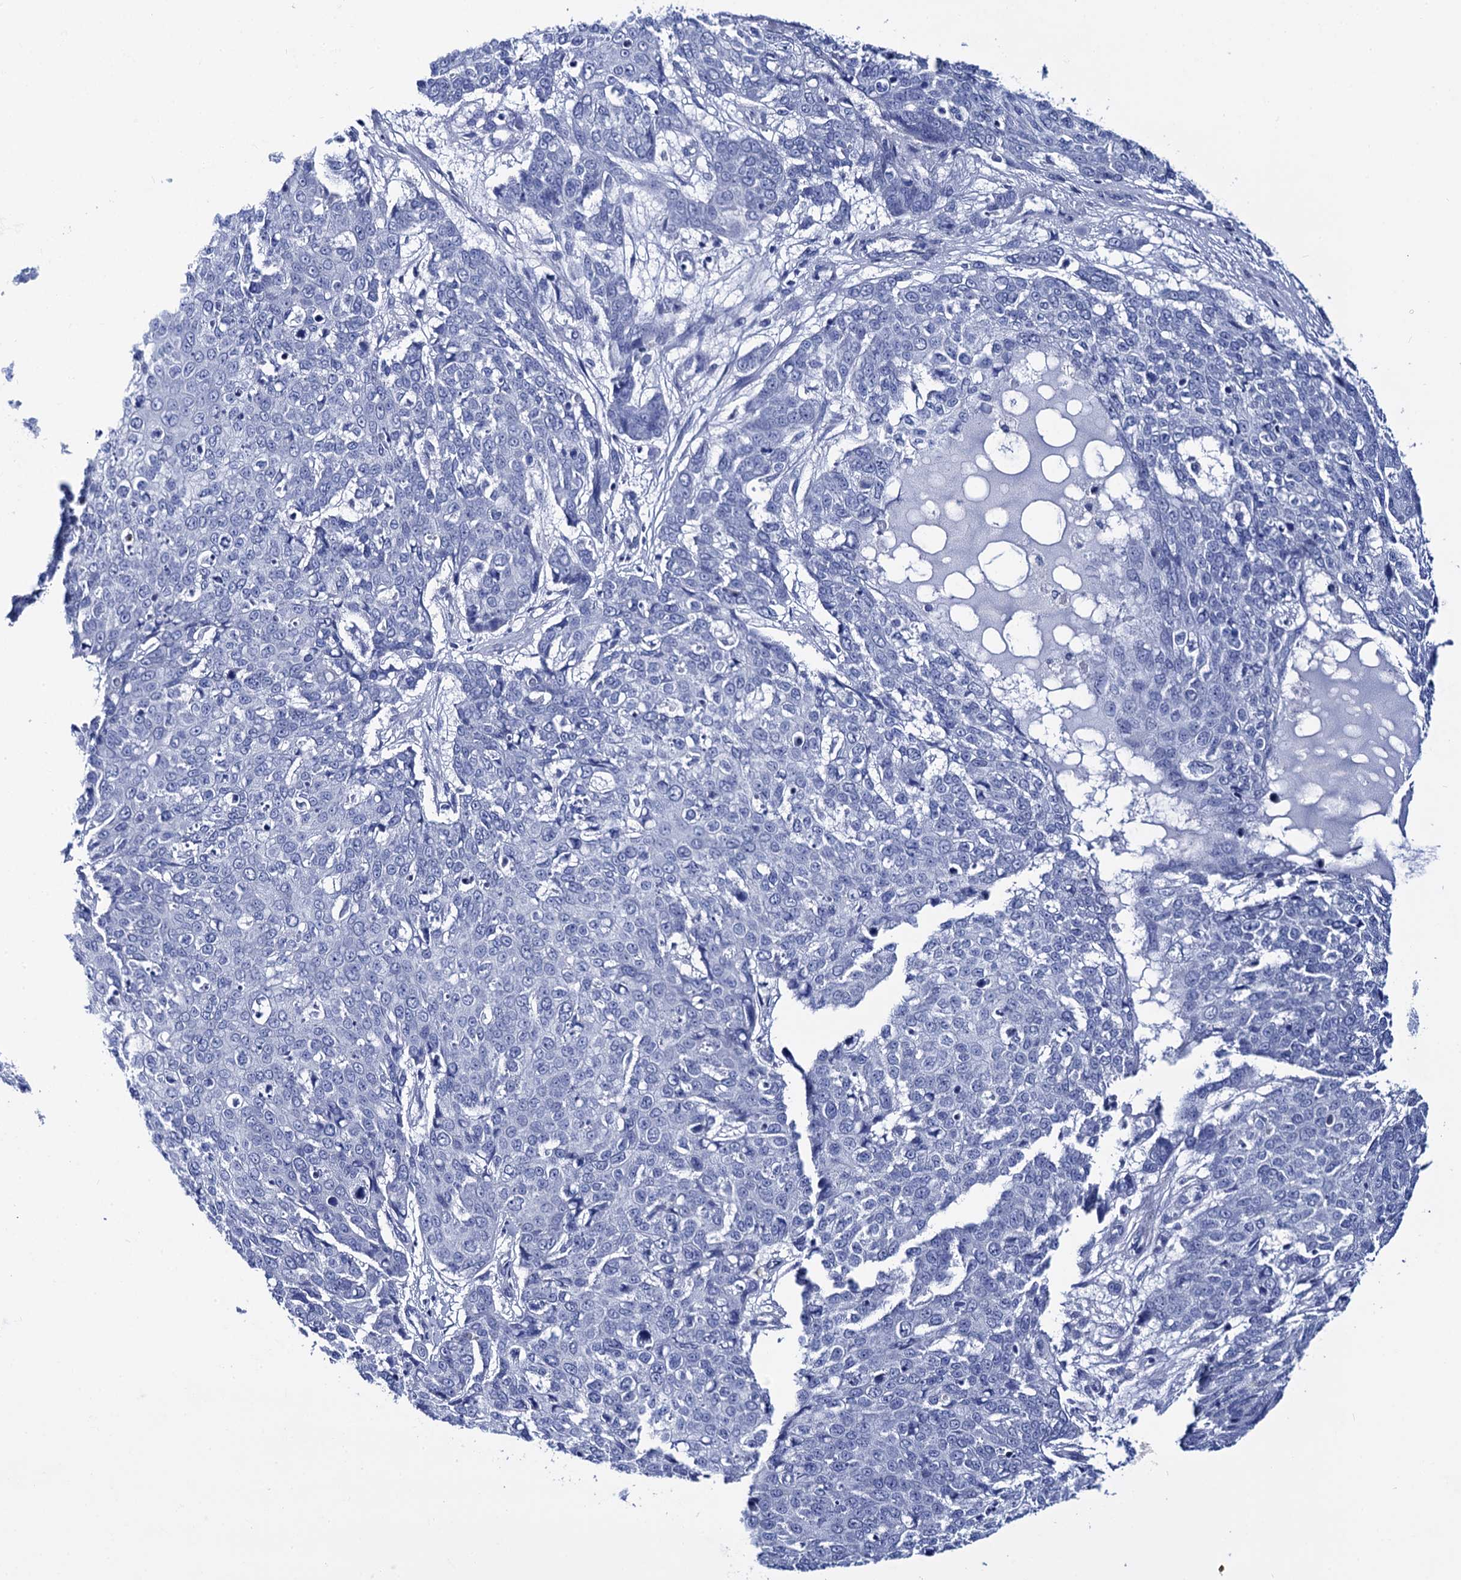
{"staining": {"intensity": "negative", "quantity": "none", "location": "none"}, "tissue": "skin cancer", "cell_type": "Tumor cells", "image_type": "cancer", "snomed": [{"axis": "morphology", "description": "Squamous cell carcinoma, NOS"}, {"axis": "topography", "description": "Skin"}], "caption": "Immunohistochemistry histopathology image of human squamous cell carcinoma (skin) stained for a protein (brown), which exhibits no positivity in tumor cells.", "gene": "RAB3IP", "patient": {"sex": "male", "age": 71}}